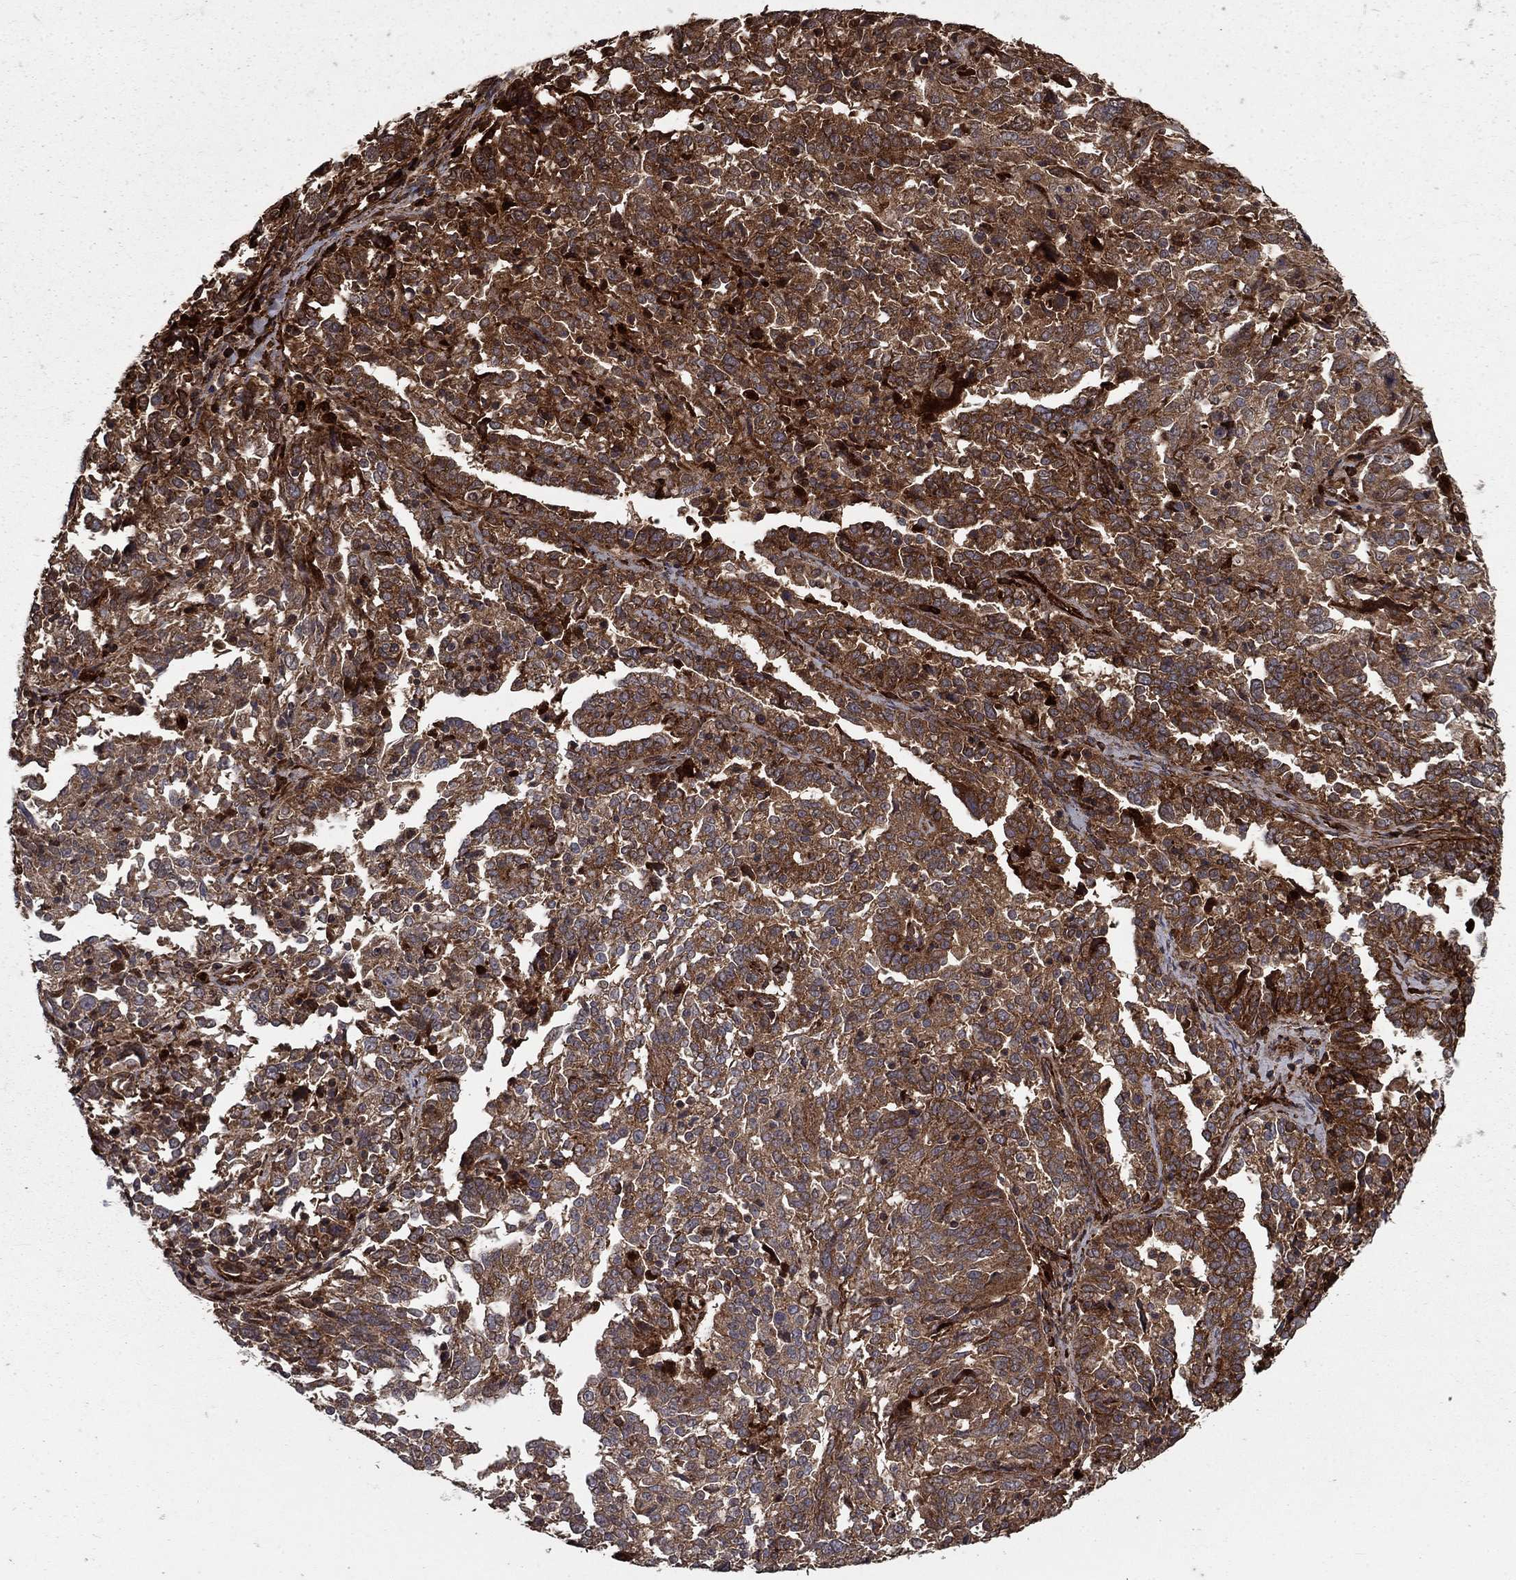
{"staining": {"intensity": "strong", "quantity": "25%-75%", "location": "cytoplasmic/membranous"}, "tissue": "ovarian cancer", "cell_type": "Tumor cells", "image_type": "cancer", "snomed": [{"axis": "morphology", "description": "Cystadenocarcinoma, serous, NOS"}, {"axis": "topography", "description": "Ovary"}], "caption": "Ovarian cancer (serous cystadenocarcinoma) was stained to show a protein in brown. There is high levels of strong cytoplasmic/membranous expression in approximately 25%-75% of tumor cells.", "gene": "COL18A1", "patient": {"sex": "female", "age": 67}}